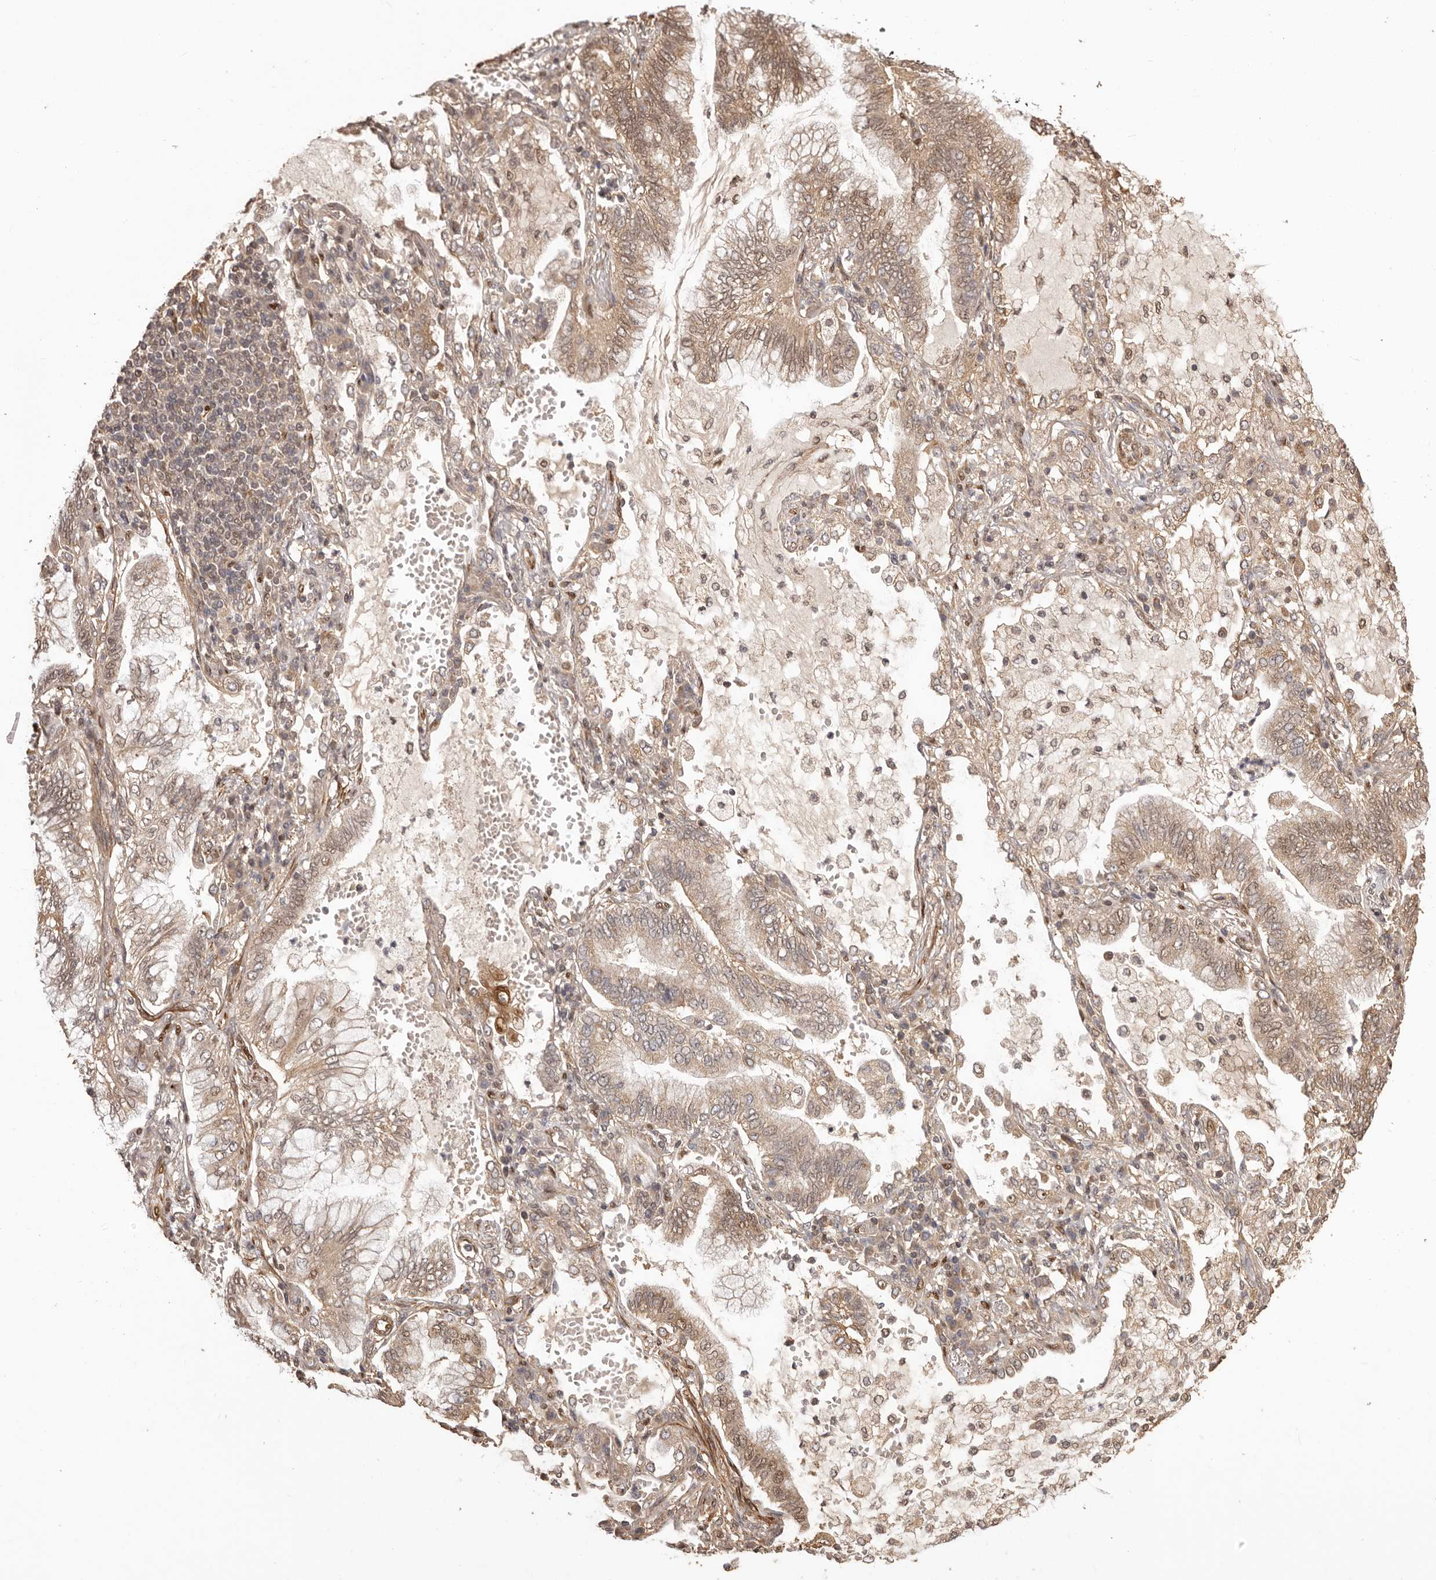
{"staining": {"intensity": "weak", "quantity": ">75%", "location": "cytoplasmic/membranous,nuclear"}, "tissue": "lung cancer", "cell_type": "Tumor cells", "image_type": "cancer", "snomed": [{"axis": "morphology", "description": "Adenocarcinoma, NOS"}, {"axis": "topography", "description": "Lung"}], "caption": "Weak cytoplasmic/membranous and nuclear expression is appreciated in about >75% of tumor cells in lung adenocarcinoma.", "gene": "UBR2", "patient": {"sex": "female", "age": 70}}